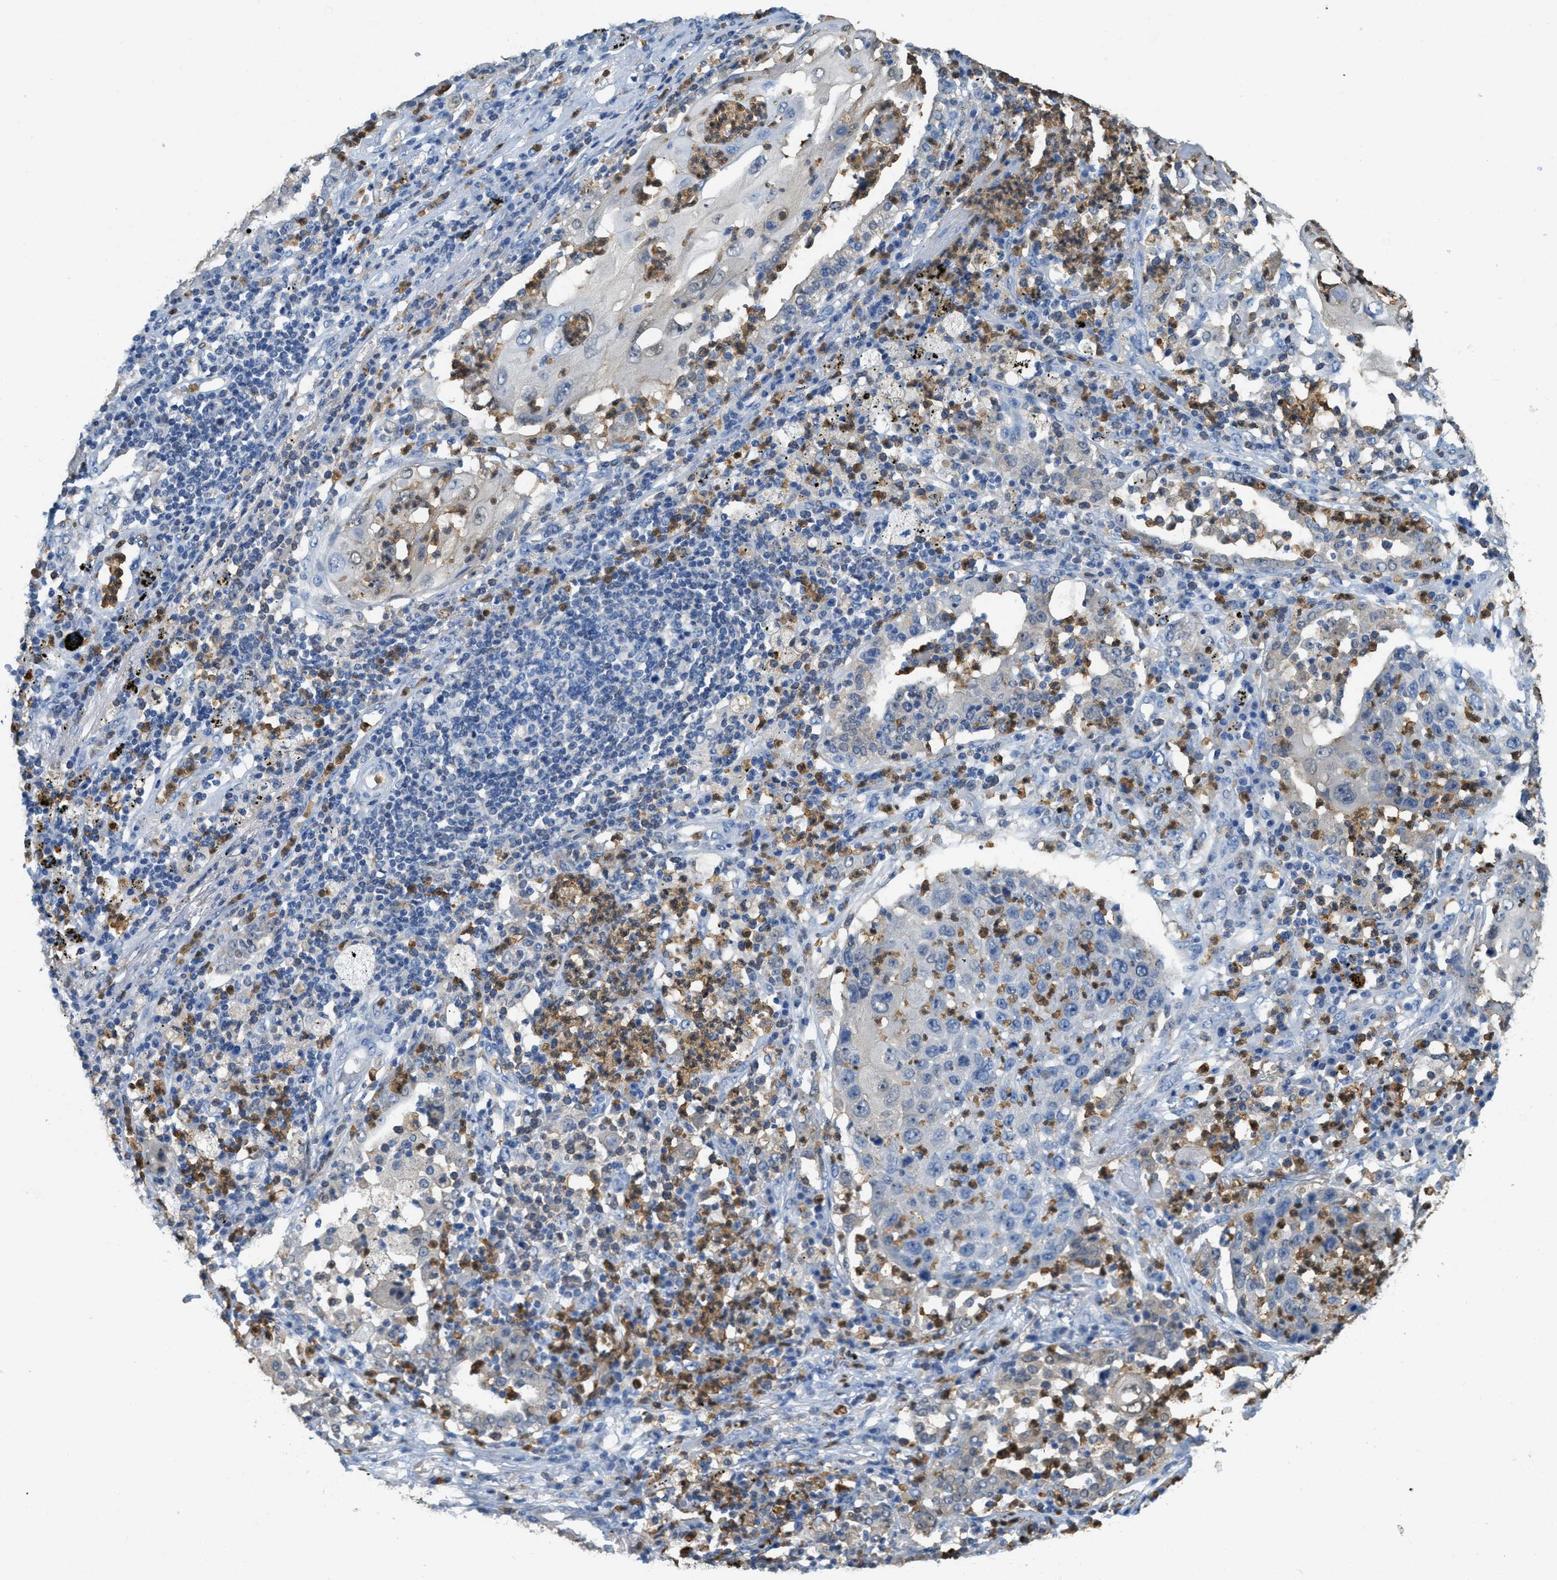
{"staining": {"intensity": "negative", "quantity": "none", "location": "none"}, "tissue": "lung cancer", "cell_type": "Tumor cells", "image_type": "cancer", "snomed": [{"axis": "morphology", "description": "Squamous cell carcinoma, NOS"}, {"axis": "topography", "description": "Lung"}], "caption": "The photomicrograph demonstrates no significant expression in tumor cells of squamous cell carcinoma (lung).", "gene": "SERPINB1", "patient": {"sex": "female", "age": 63}}